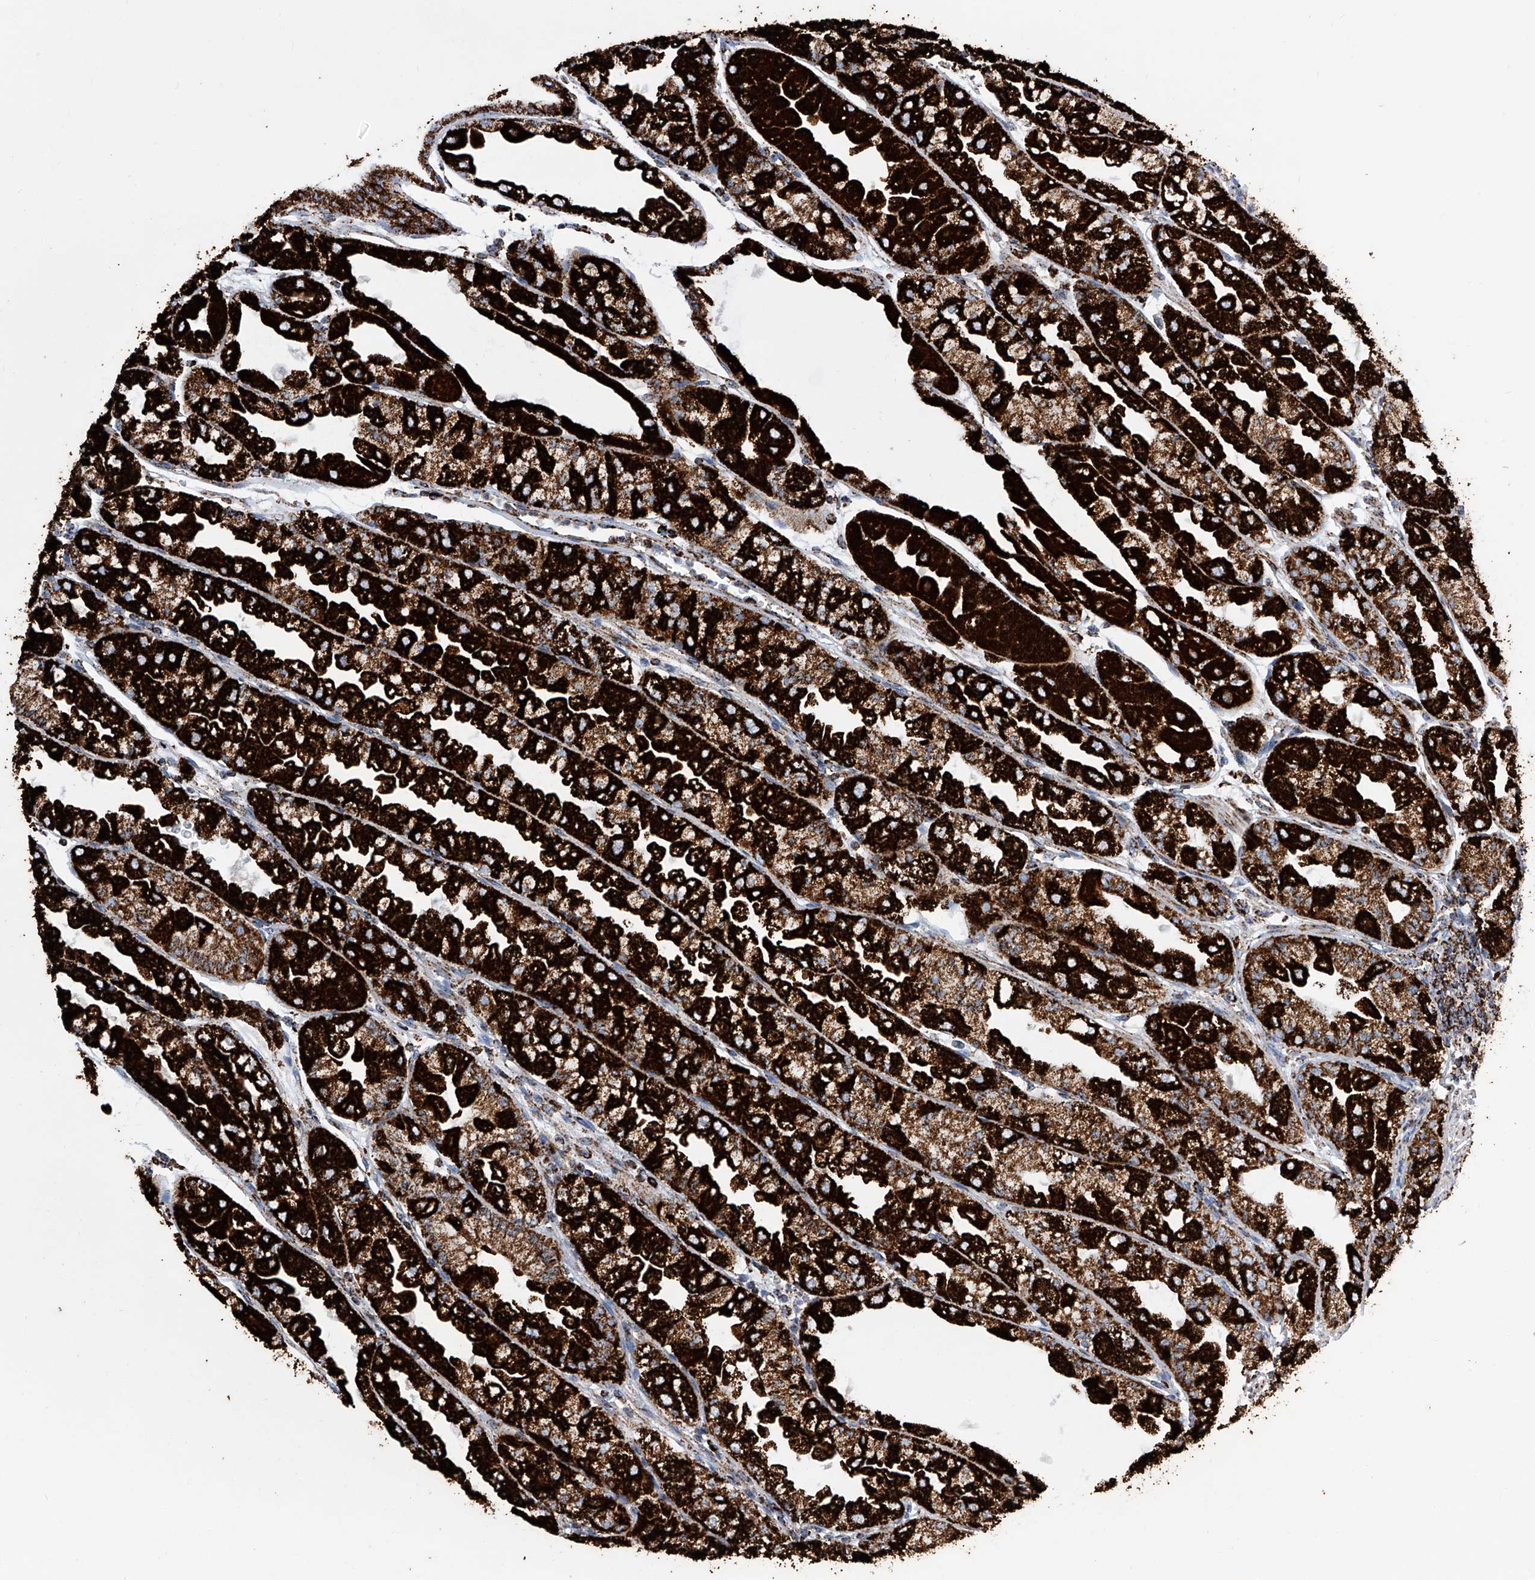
{"staining": {"intensity": "strong", "quantity": ">75%", "location": "cytoplasmic/membranous"}, "tissue": "stomach", "cell_type": "Glandular cells", "image_type": "normal", "snomed": [{"axis": "morphology", "description": "Normal tissue, NOS"}, {"axis": "topography", "description": "Stomach, upper"}], "caption": "Benign stomach reveals strong cytoplasmic/membranous positivity in approximately >75% of glandular cells, visualized by immunohistochemistry.", "gene": "ATP5PF", "patient": {"sex": "male", "age": 47}}